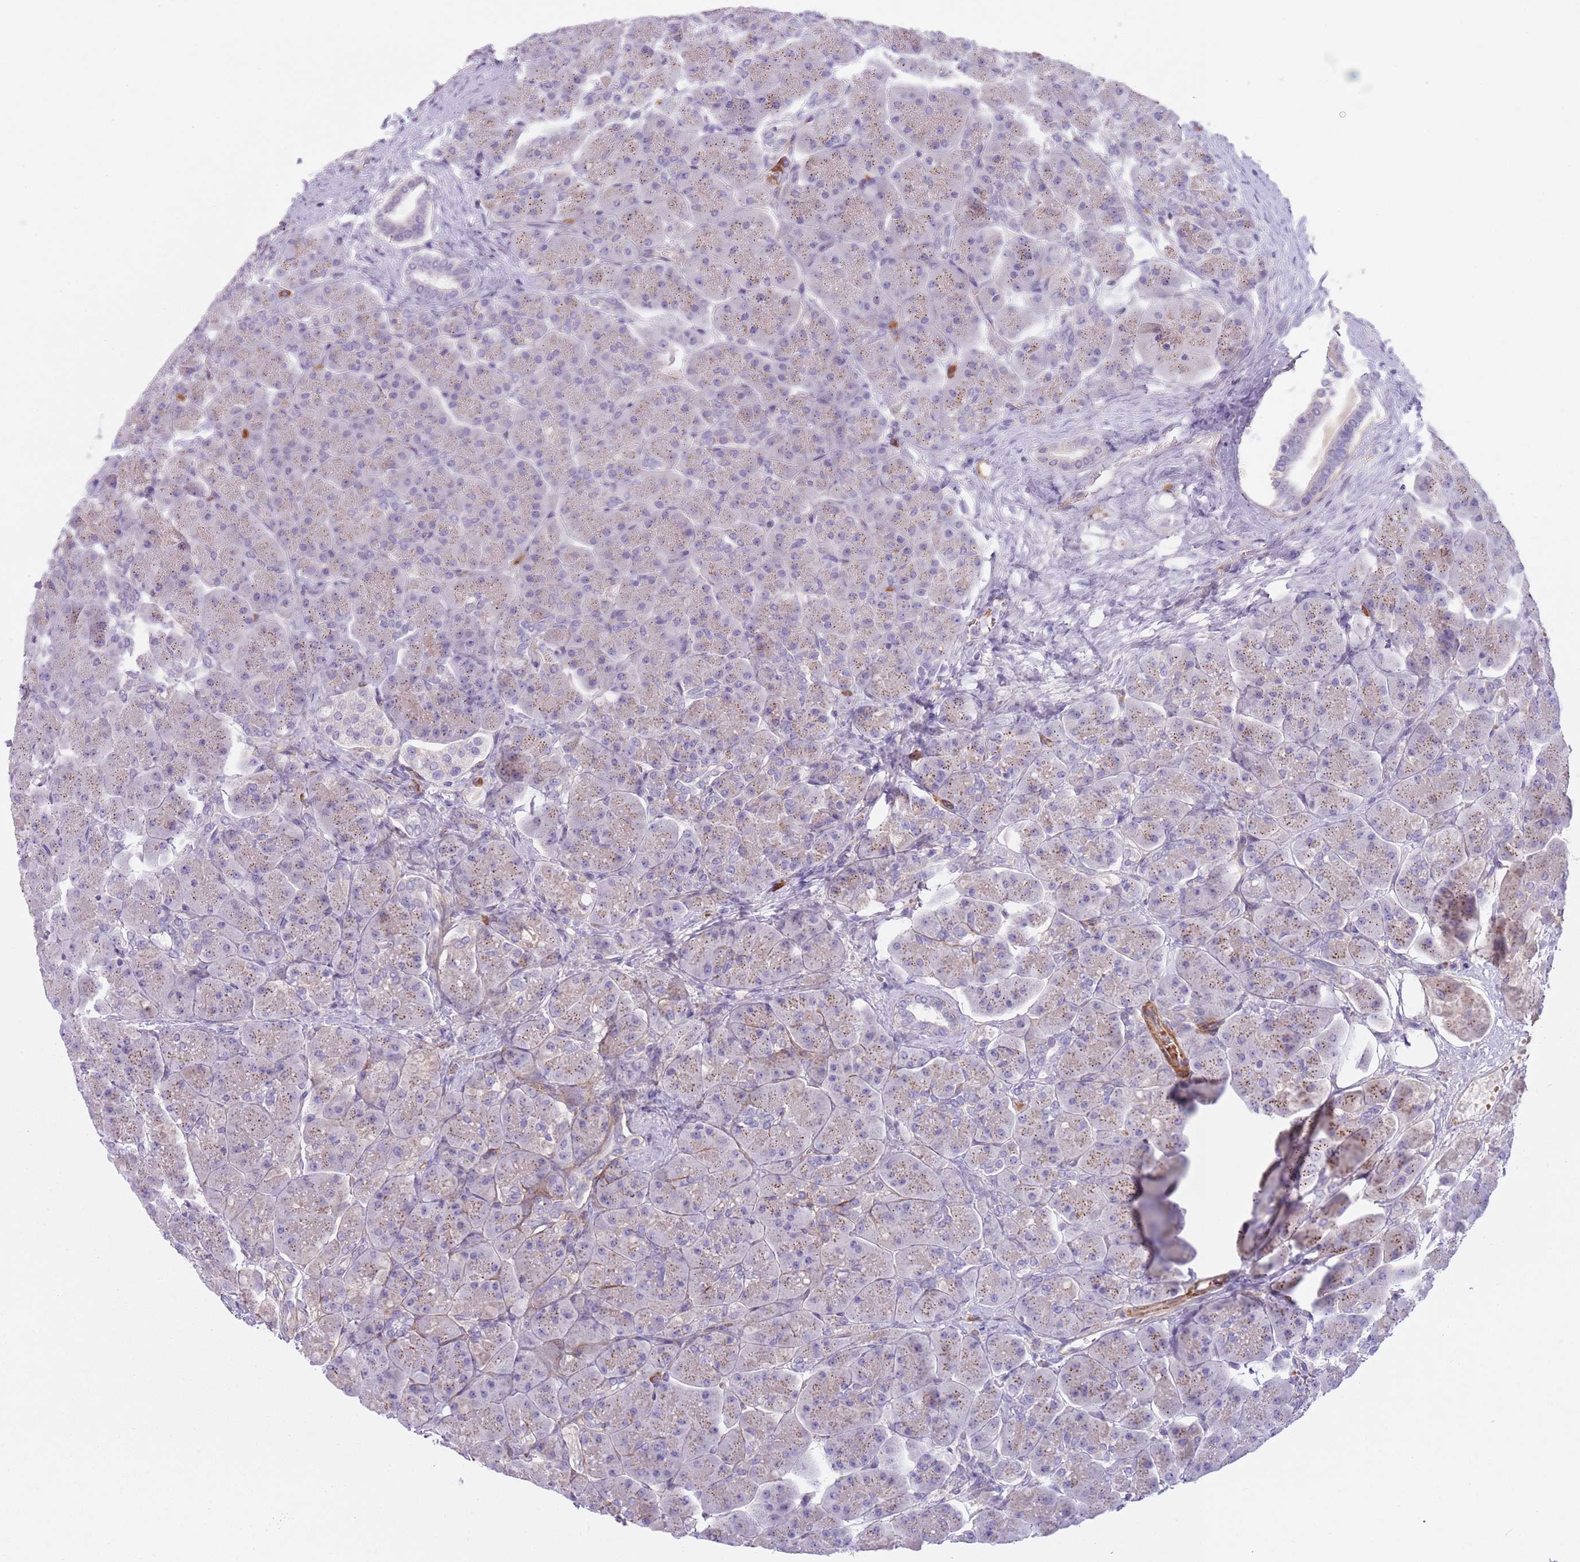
{"staining": {"intensity": "moderate", "quantity": "25%-75%", "location": "cytoplasmic/membranous"}, "tissue": "pancreas", "cell_type": "Exocrine glandular cells", "image_type": "normal", "snomed": [{"axis": "morphology", "description": "Normal tissue, NOS"}, {"axis": "topography", "description": "Pancreas"}], "caption": "Moderate cytoplasmic/membranous expression is present in approximately 25%-75% of exocrine glandular cells in normal pancreas. Nuclei are stained in blue.", "gene": "TINAGL1", "patient": {"sex": "male", "age": 66}}